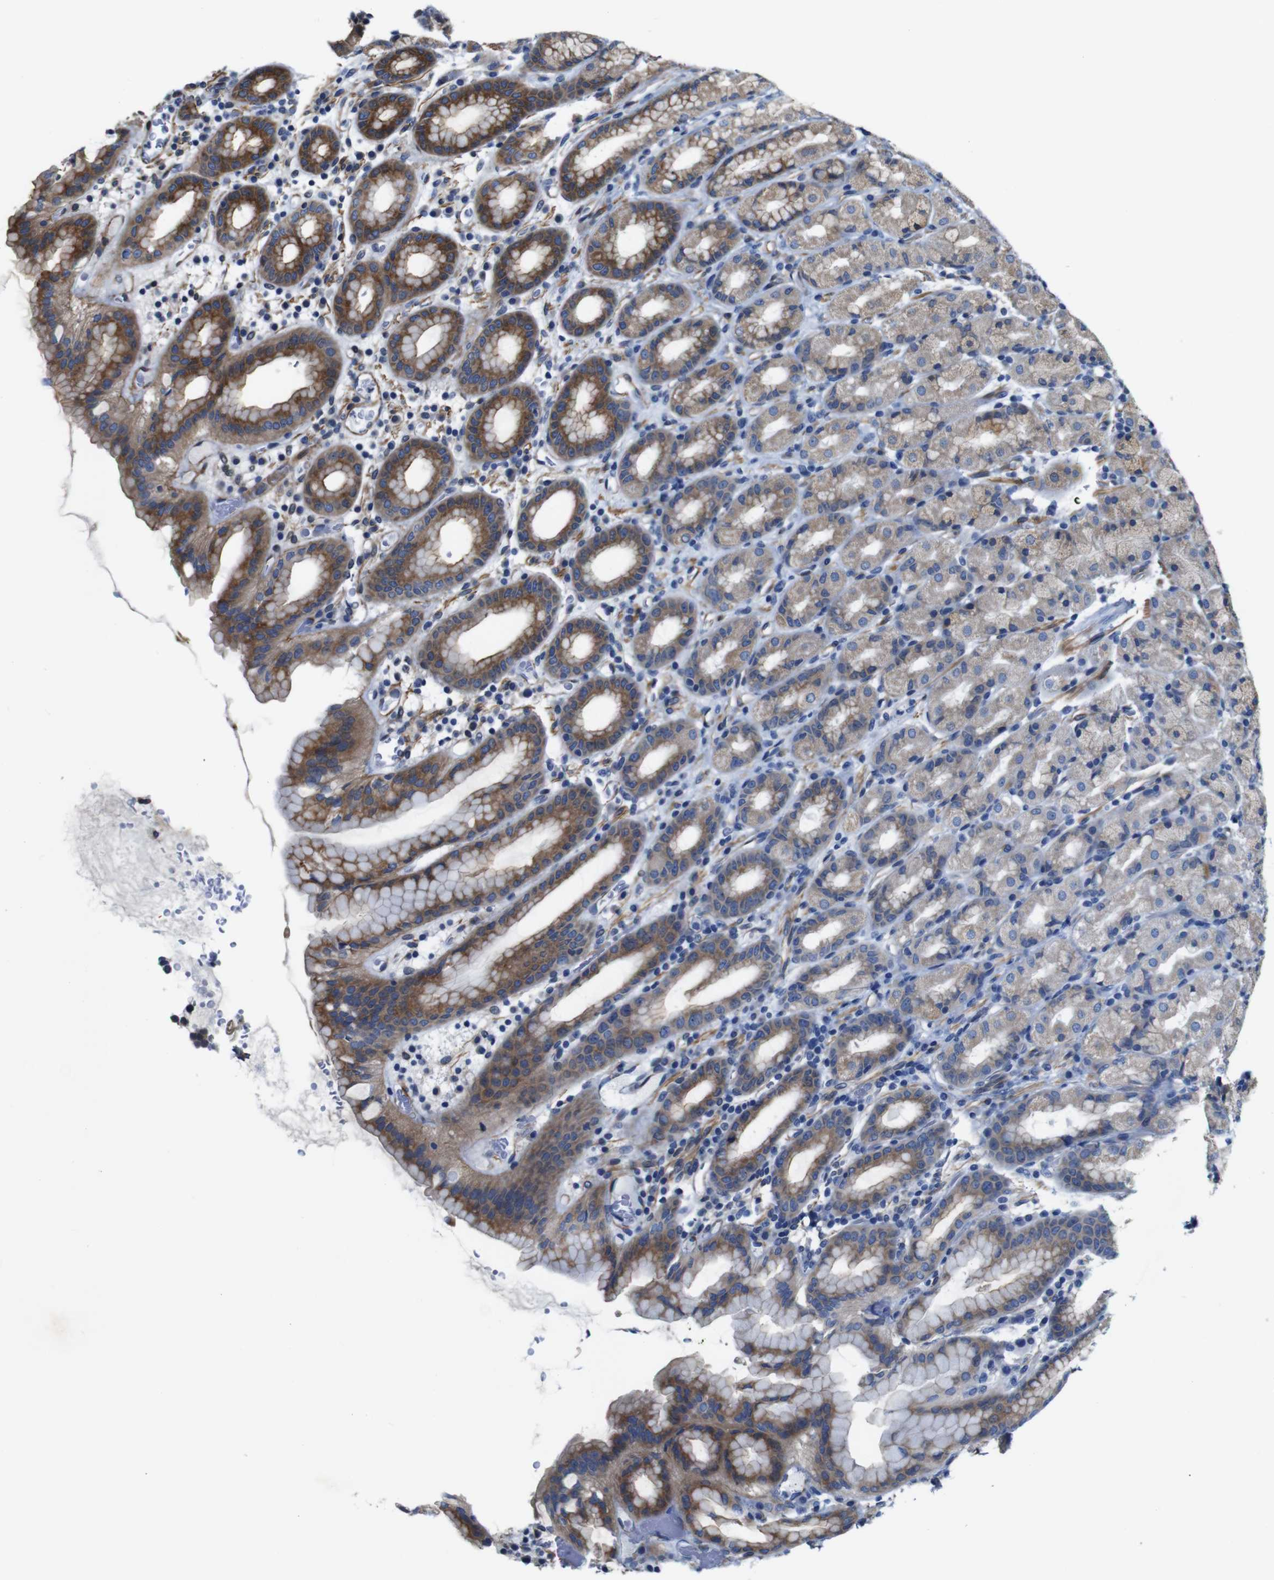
{"staining": {"intensity": "moderate", "quantity": "25%-75%", "location": "cytoplasmic/membranous"}, "tissue": "stomach", "cell_type": "Glandular cells", "image_type": "normal", "snomed": [{"axis": "morphology", "description": "Normal tissue, NOS"}, {"axis": "topography", "description": "Stomach, upper"}], "caption": "Immunohistochemical staining of normal stomach shows medium levels of moderate cytoplasmic/membranous staining in approximately 25%-75% of glandular cells. (brown staining indicates protein expression, while blue staining denotes nuclei).", "gene": "GGT7", "patient": {"sex": "male", "age": 68}}